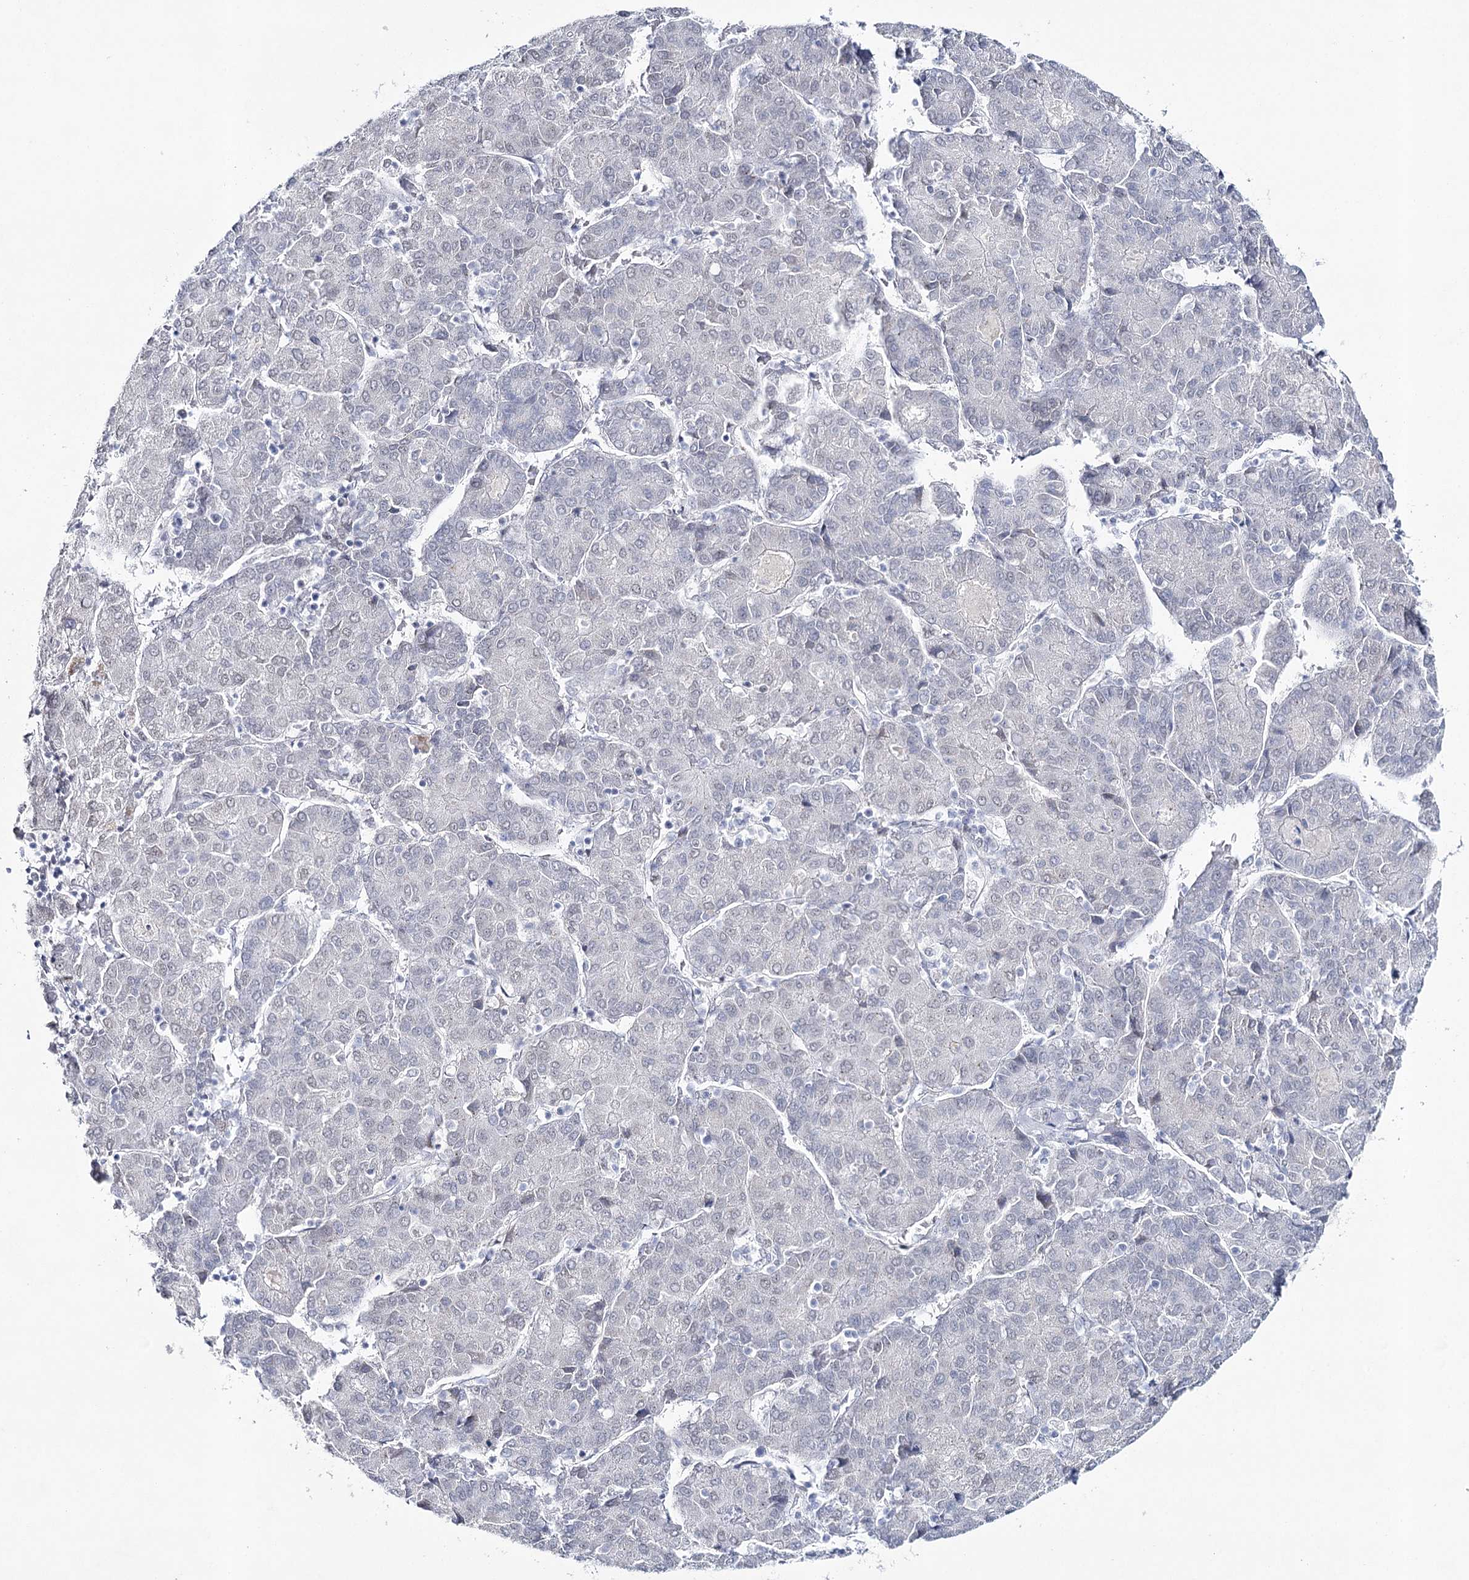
{"staining": {"intensity": "negative", "quantity": "none", "location": "none"}, "tissue": "liver cancer", "cell_type": "Tumor cells", "image_type": "cancer", "snomed": [{"axis": "morphology", "description": "Carcinoma, Hepatocellular, NOS"}, {"axis": "topography", "description": "Liver"}], "caption": "DAB immunohistochemical staining of human liver cancer (hepatocellular carcinoma) displays no significant expression in tumor cells.", "gene": "ZC3H8", "patient": {"sex": "male", "age": 65}}